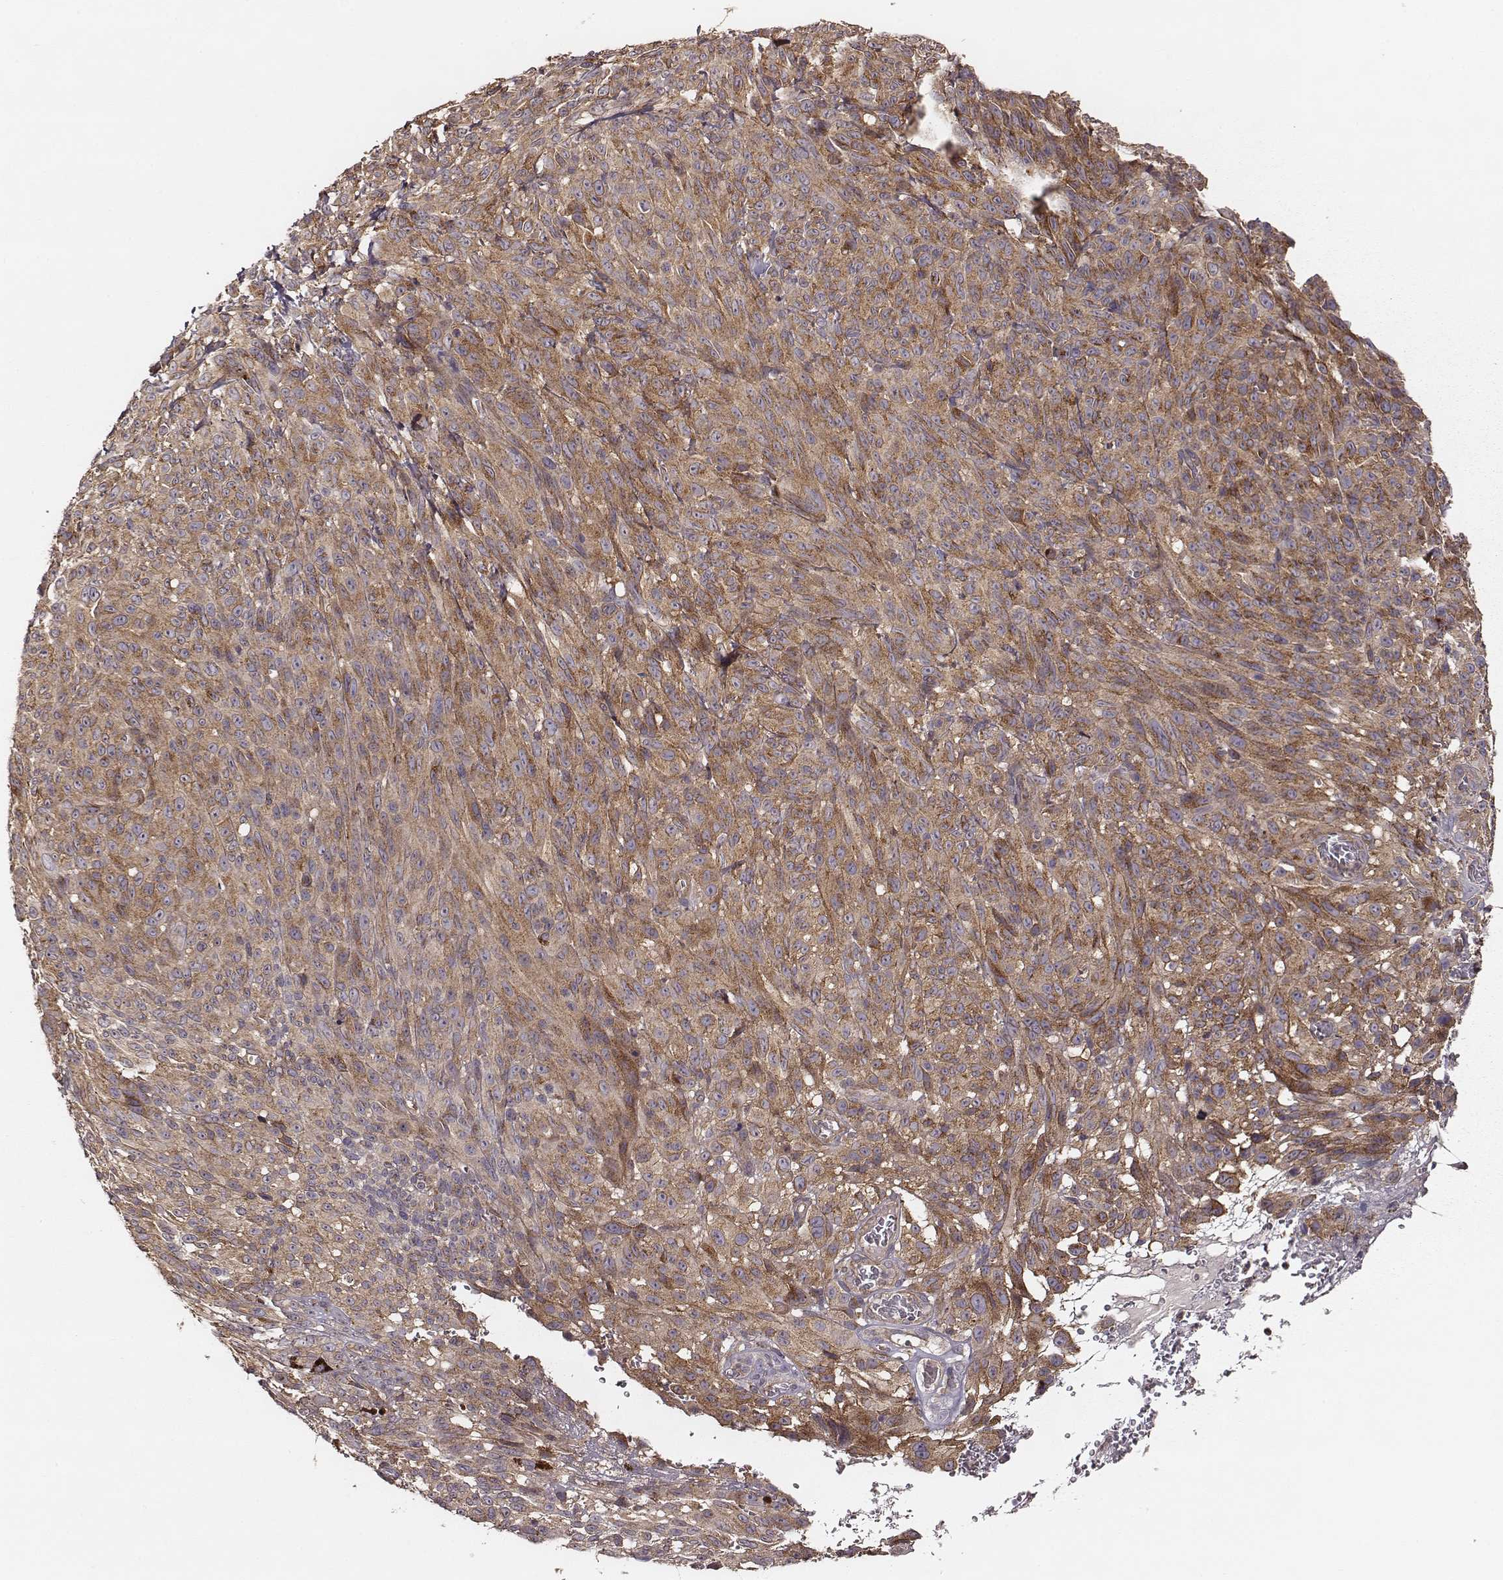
{"staining": {"intensity": "moderate", "quantity": ">75%", "location": "cytoplasmic/membranous"}, "tissue": "melanoma", "cell_type": "Tumor cells", "image_type": "cancer", "snomed": [{"axis": "morphology", "description": "Malignant melanoma, NOS"}, {"axis": "topography", "description": "Skin"}], "caption": "An image of human malignant melanoma stained for a protein displays moderate cytoplasmic/membranous brown staining in tumor cells.", "gene": "VPS26A", "patient": {"sex": "male", "age": 83}}